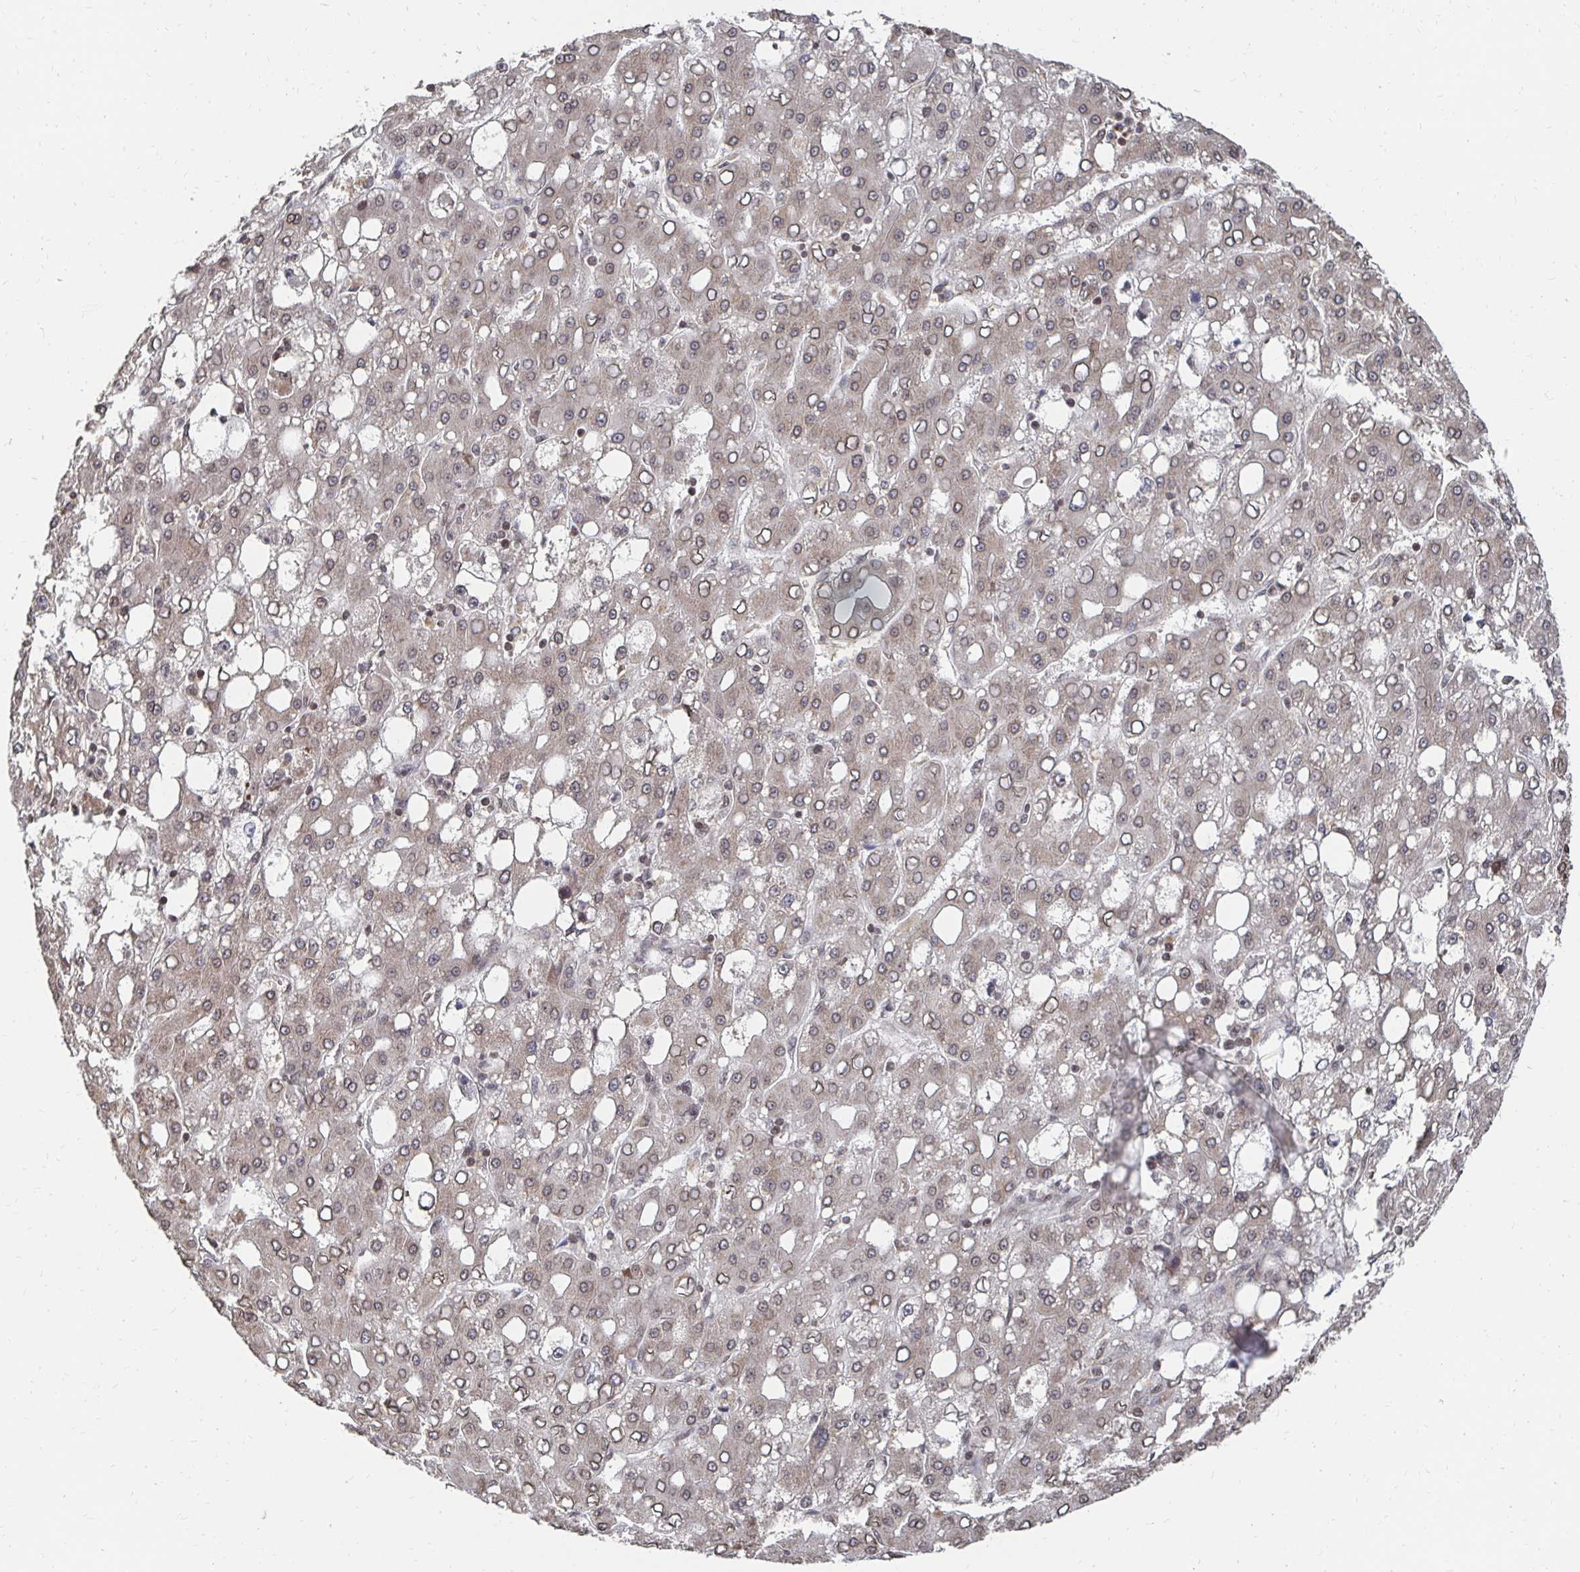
{"staining": {"intensity": "weak", "quantity": "25%-75%", "location": "cytoplasmic/membranous,nuclear"}, "tissue": "liver cancer", "cell_type": "Tumor cells", "image_type": "cancer", "snomed": [{"axis": "morphology", "description": "Carcinoma, Hepatocellular, NOS"}, {"axis": "topography", "description": "Liver"}], "caption": "Liver hepatocellular carcinoma tissue exhibits weak cytoplasmic/membranous and nuclear staining in about 25%-75% of tumor cells The staining is performed using DAB brown chromogen to label protein expression. The nuclei are counter-stained blue using hematoxylin.", "gene": "GTF3C6", "patient": {"sex": "male", "age": 65}}